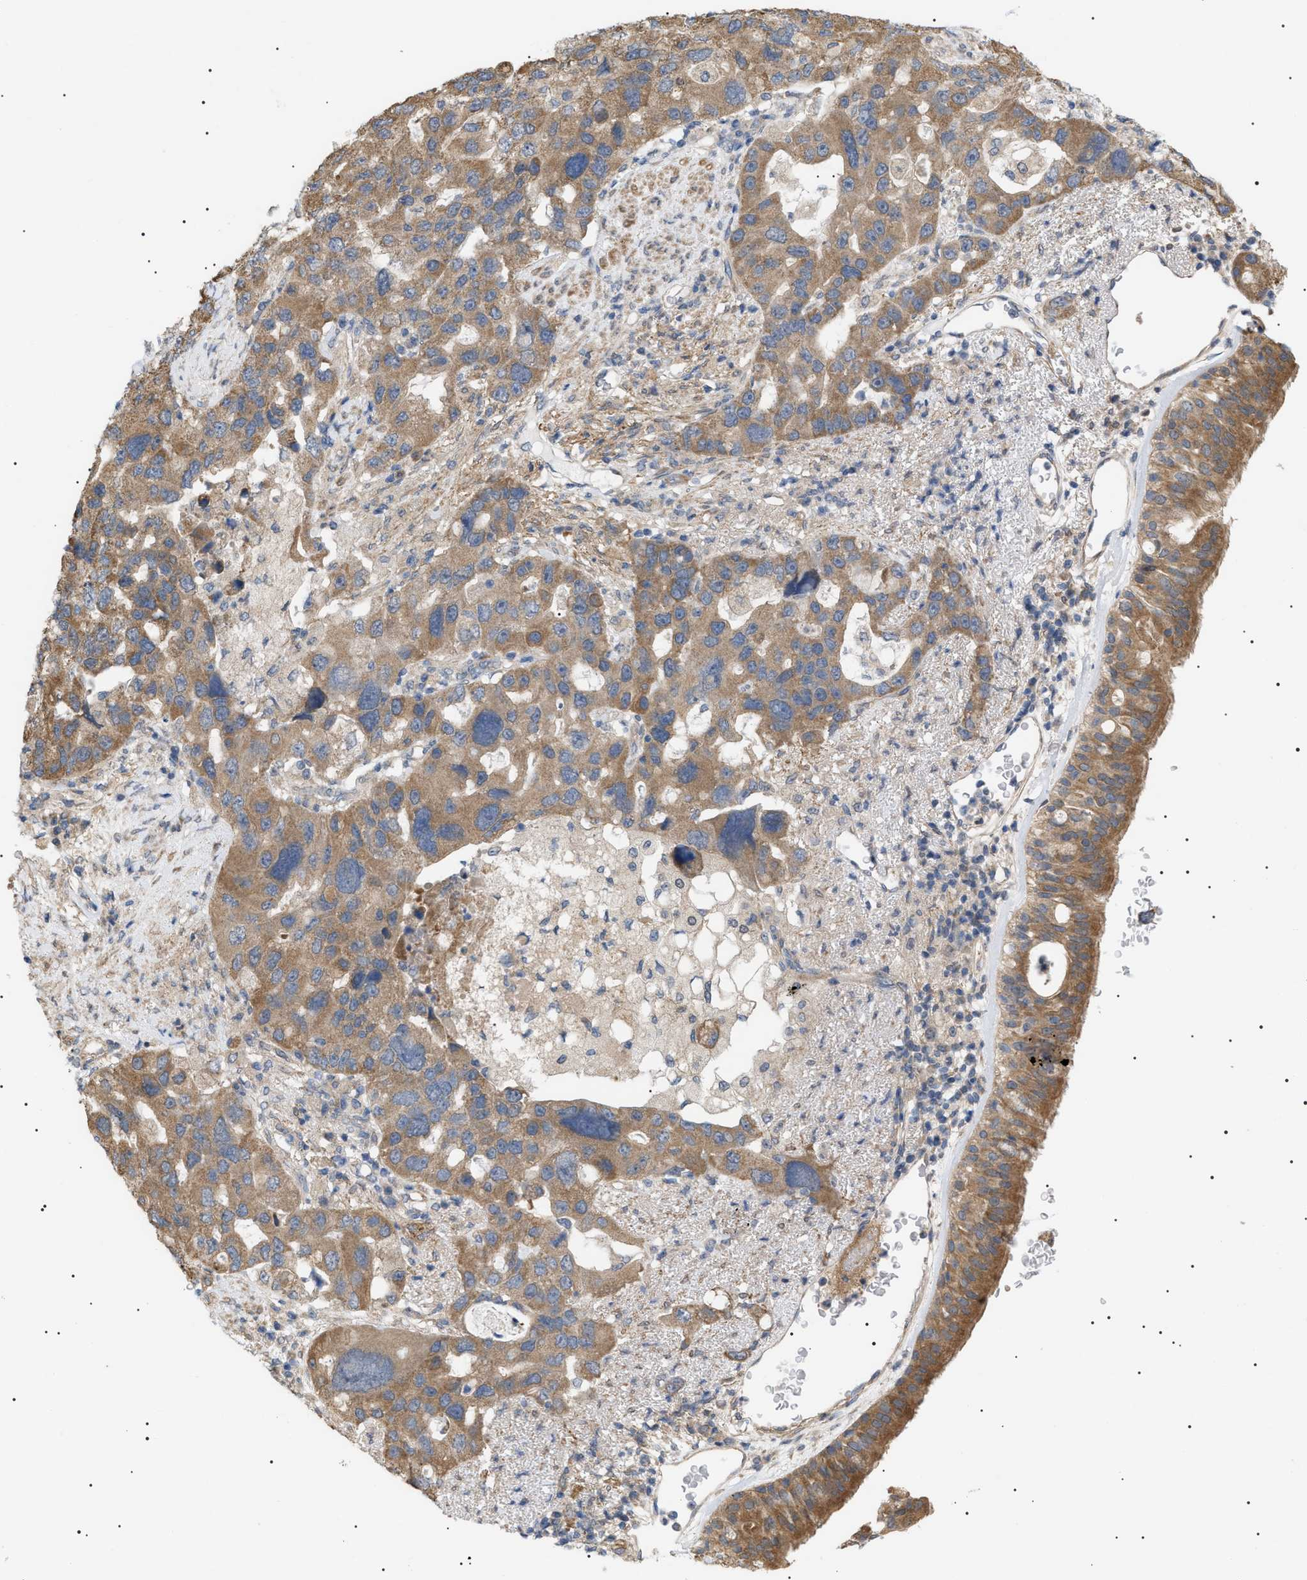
{"staining": {"intensity": "moderate", "quantity": ">75%", "location": "cytoplasmic/membranous"}, "tissue": "bronchus", "cell_type": "Respiratory epithelial cells", "image_type": "normal", "snomed": [{"axis": "morphology", "description": "Normal tissue, NOS"}, {"axis": "morphology", "description": "Adenocarcinoma, NOS"}, {"axis": "morphology", "description": "Adenocarcinoma, metastatic, NOS"}, {"axis": "topography", "description": "Lymph node"}, {"axis": "topography", "description": "Bronchus"}, {"axis": "topography", "description": "Lung"}], "caption": "Respiratory epithelial cells display medium levels of moderate cytoplasmic/membranous positivity in about >75% of cells in benign bronchus.", "gene": "IRS2", "patient": {"sex": "female", "age": 54}}